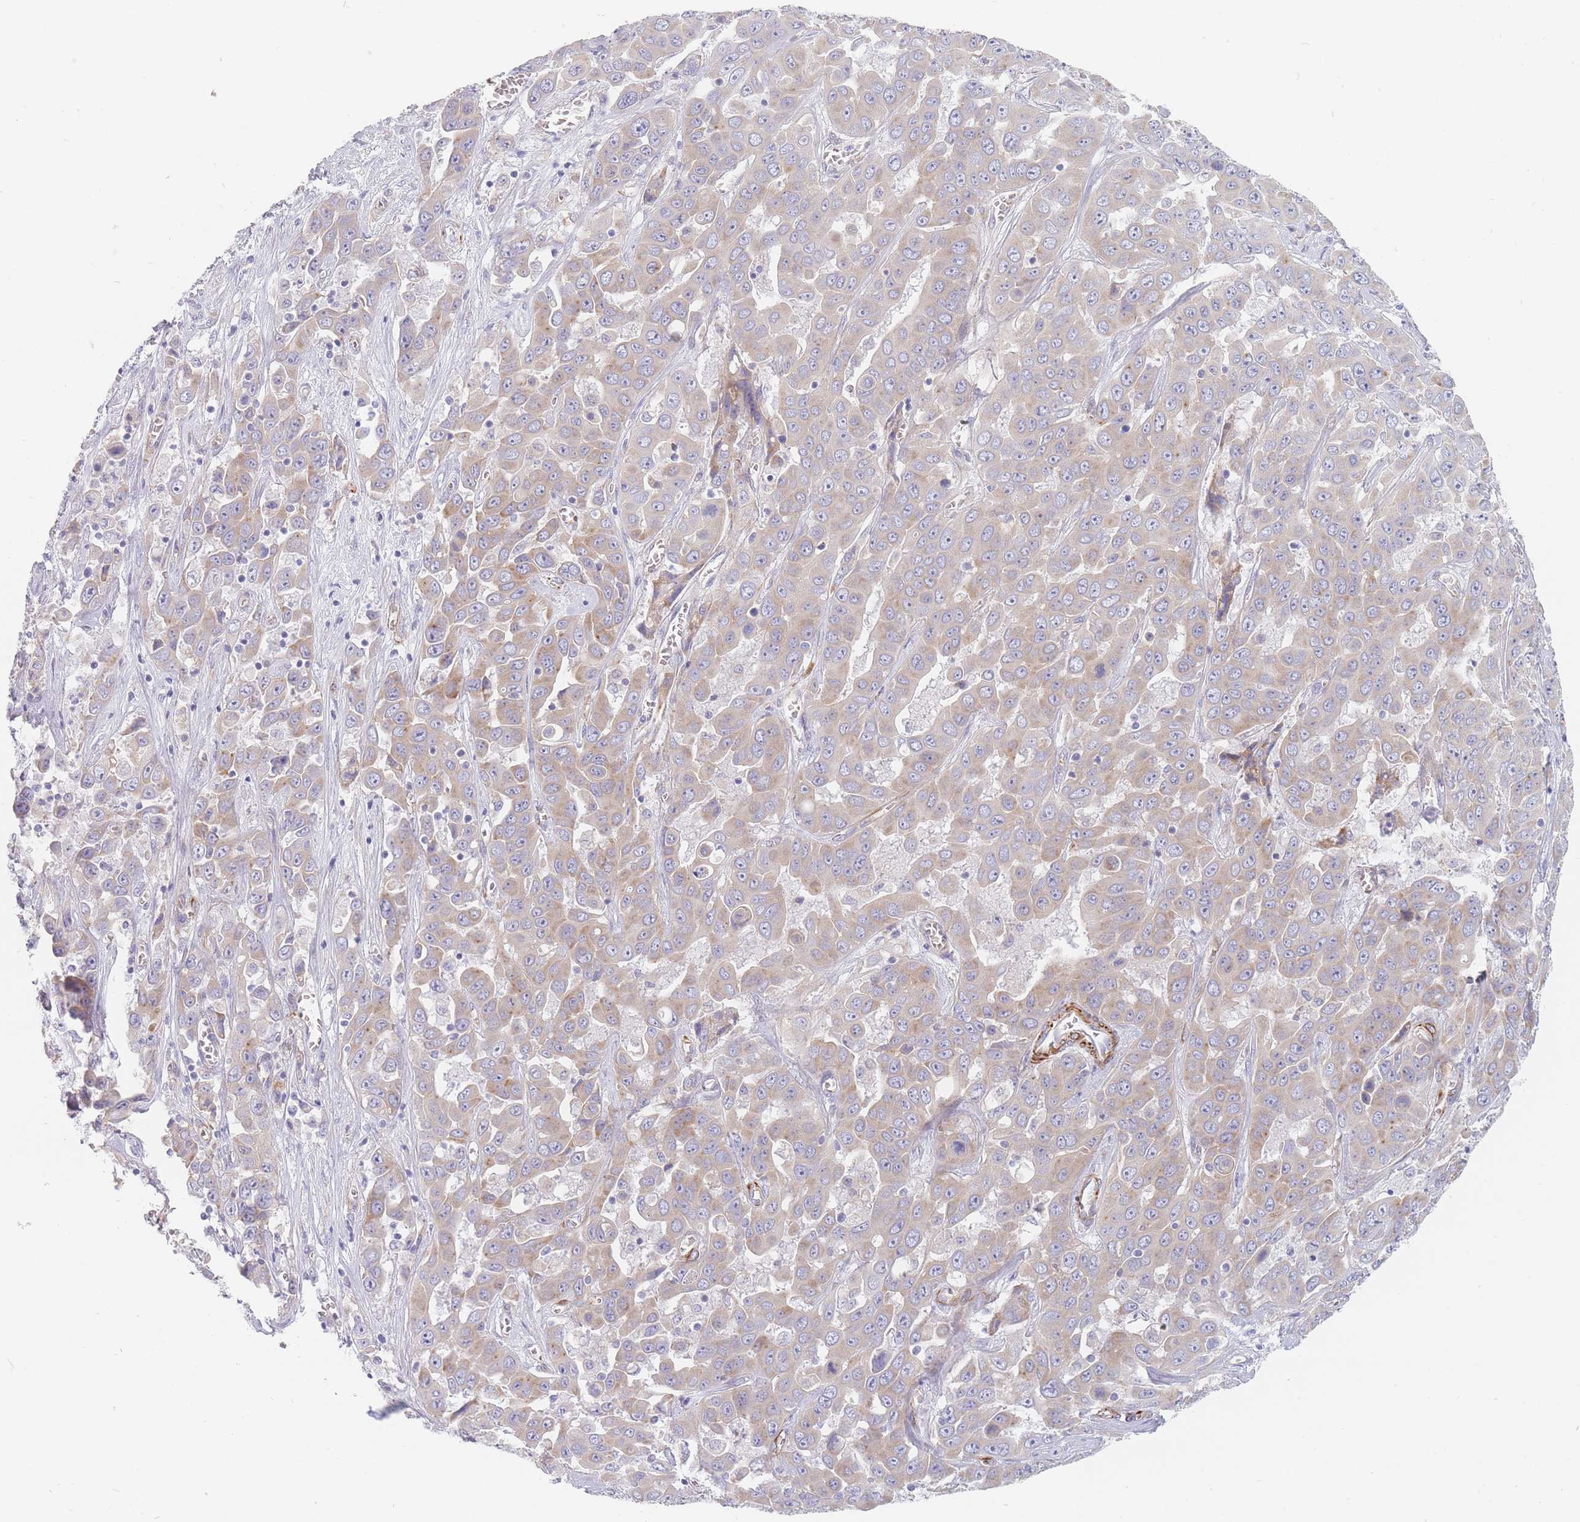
{"staining": {"intensity": "weak", "quantity": "25%-75%", "location": "cytoplasmic/membranous"}, "tissue": "liver cancer", "cell_type": "Tumor cells", "image_type": "cancer", "snomed": [{"axis": "morphology", "description": "Cholangiocarcinoma"}, {"axis": "topography", "description": "Liver"}], "caption": "This photomicrograph reveals immunohistochemistry staining of cholangiocarcinoma (liver), with low weak cytoplasmic/membranous expression in about 25%-75% of tumor cells.", "gene": "ERBIN", "patient": {"sex": "female", "age": 52}}